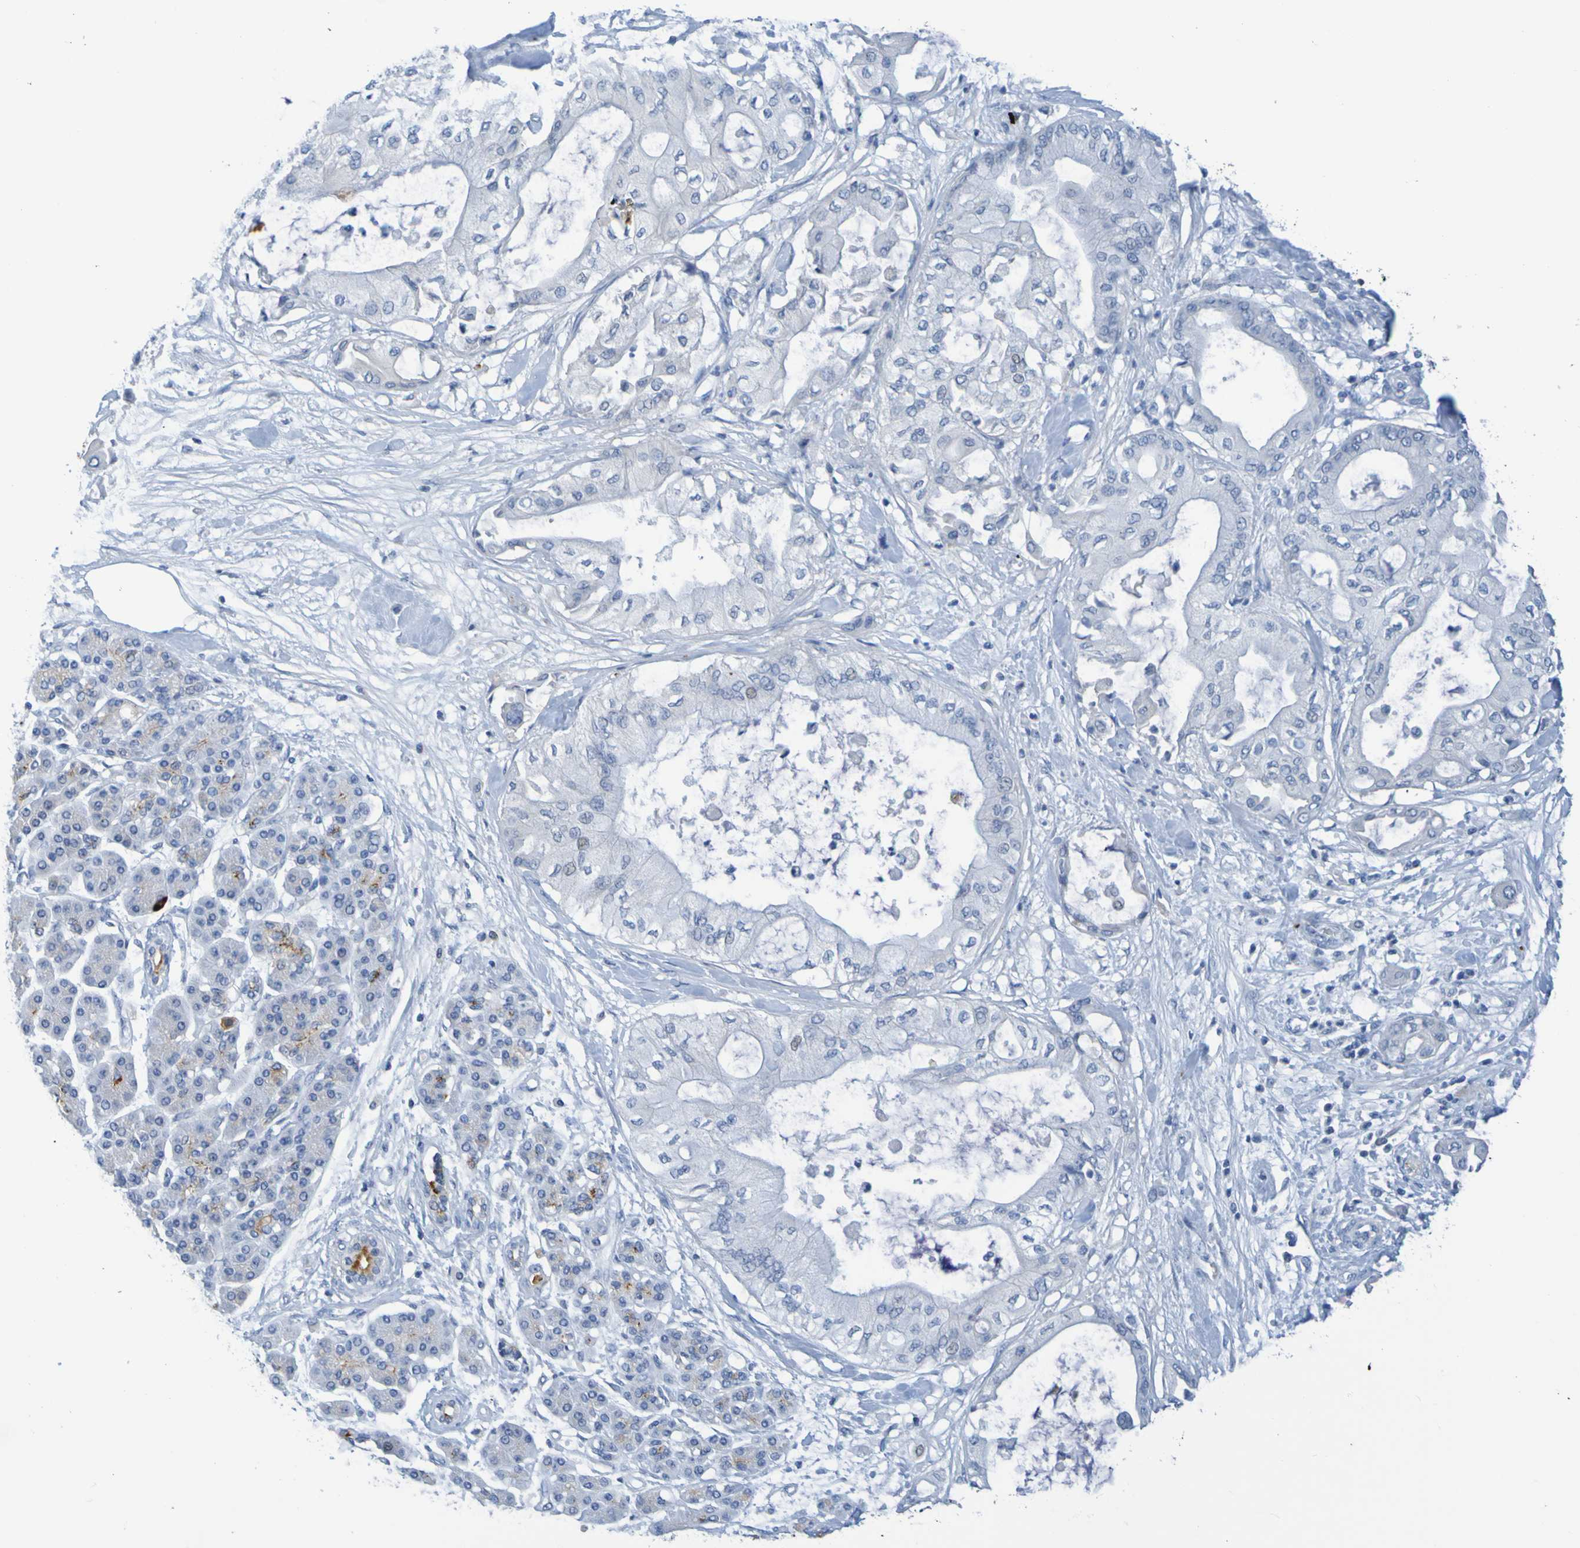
{"staining": {"intensity": "negative", "quantity": "none", "location": "none"}, "tissue": "pancreatic cancer", "cell_type": "Tumor cells", "image_type": "cancer", "snomed": [{"axis": "morphology", "description": "Adenocarcinoma, NOS"}, {"axis": "morphology", "description": "Adenocarcinoma, metastatic, NOS"}, {"axis": "topography", "description": "Lymph node"}, {"axis": "topography", "description": "Pancreas"}, {"axis": "topography", "description": "Duodenum"}], "caption": "Immunohistochemistry (IHC) histopathology image of neoplastic tissue: pancreatic cancer stained with DAB exhibits no significant protein positivity in tumor cells.", "gene": "IL10", "patient": {"sex": "female", "age": 64}}